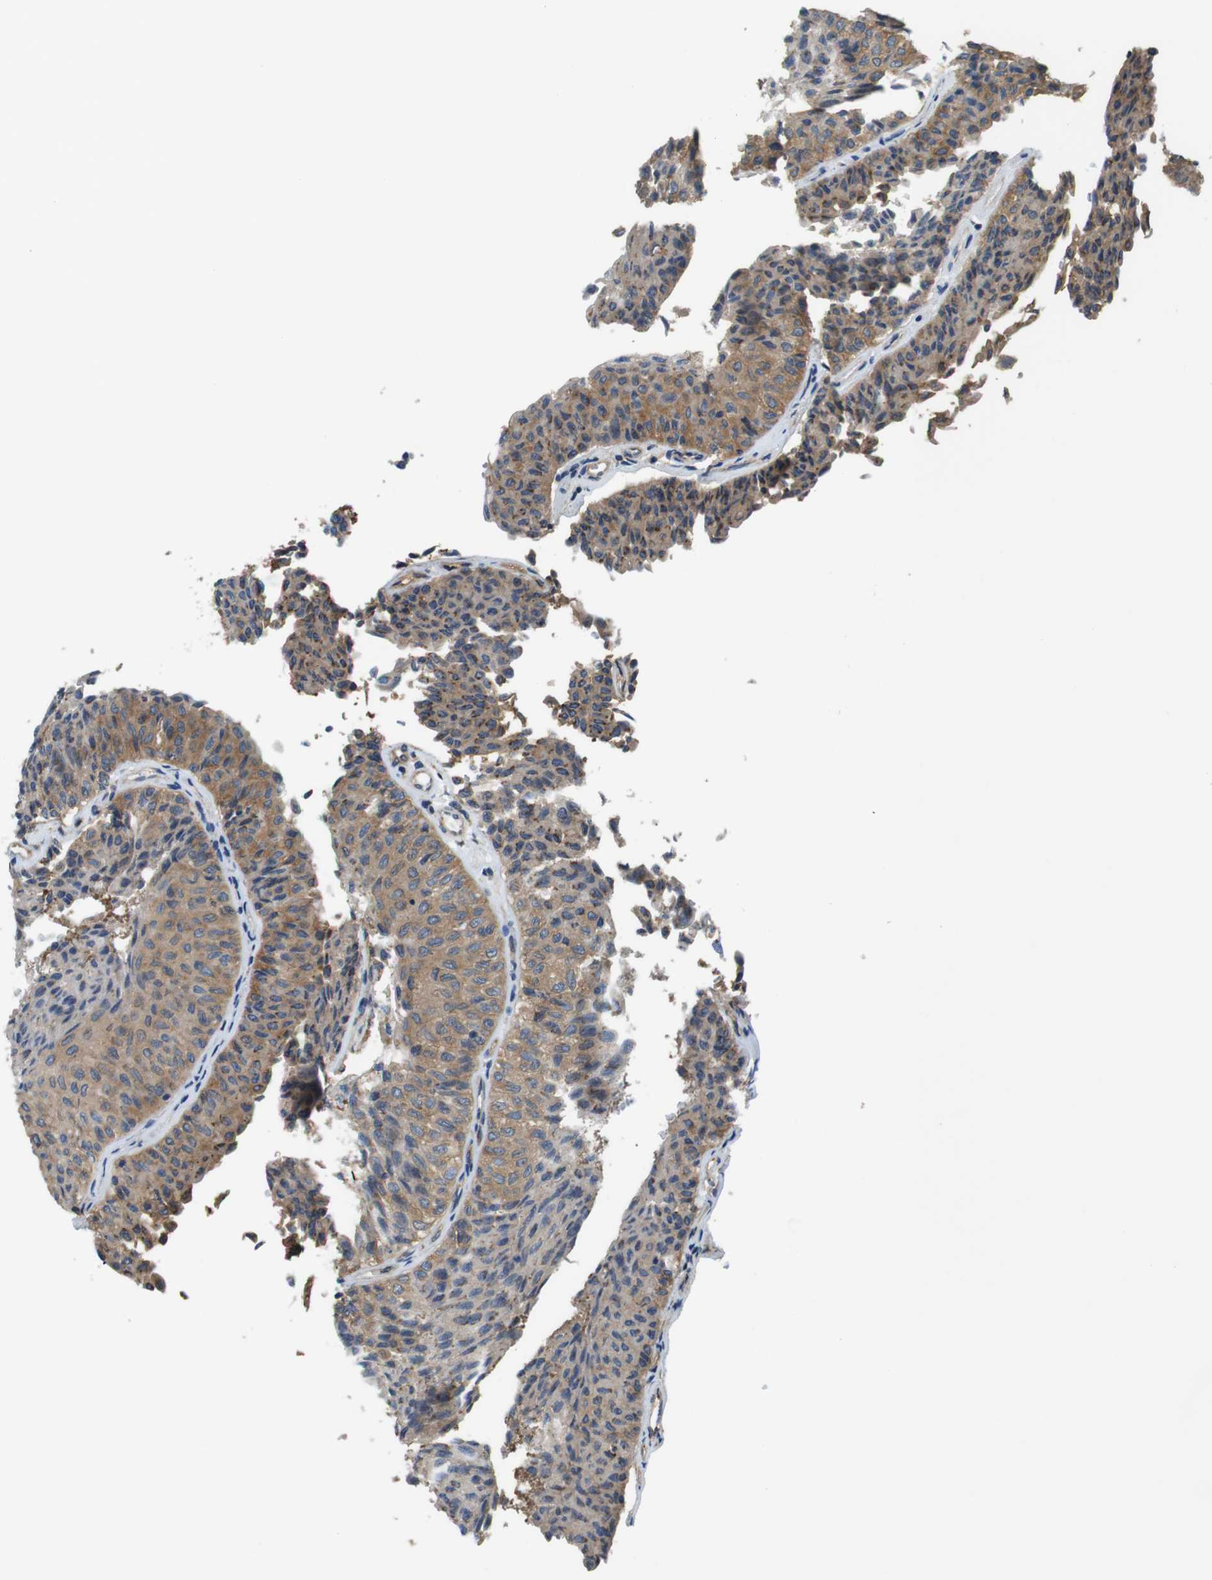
{"staining": {"intensity": "moderate", "quantity": ">75%", "location": "cytoplasmic/membranous"}, "tissue": "urothelial cancer", "cell_type": "Tumor cells", "image_type": "cancer", "snomed": [{"axis": "morphology", "description": "Urothelial carcinoma, Low grade"}, {"axis": "topography", "description": "Urinary bladder"}], "caption": "Protein expression analysis of human urothelial cancer reveals moderate cytoplasmic/membranous staining in approximately >75% of tumor cells.", "gene": "DCTN1", "patient": {"sex": "male", "age": 78}}